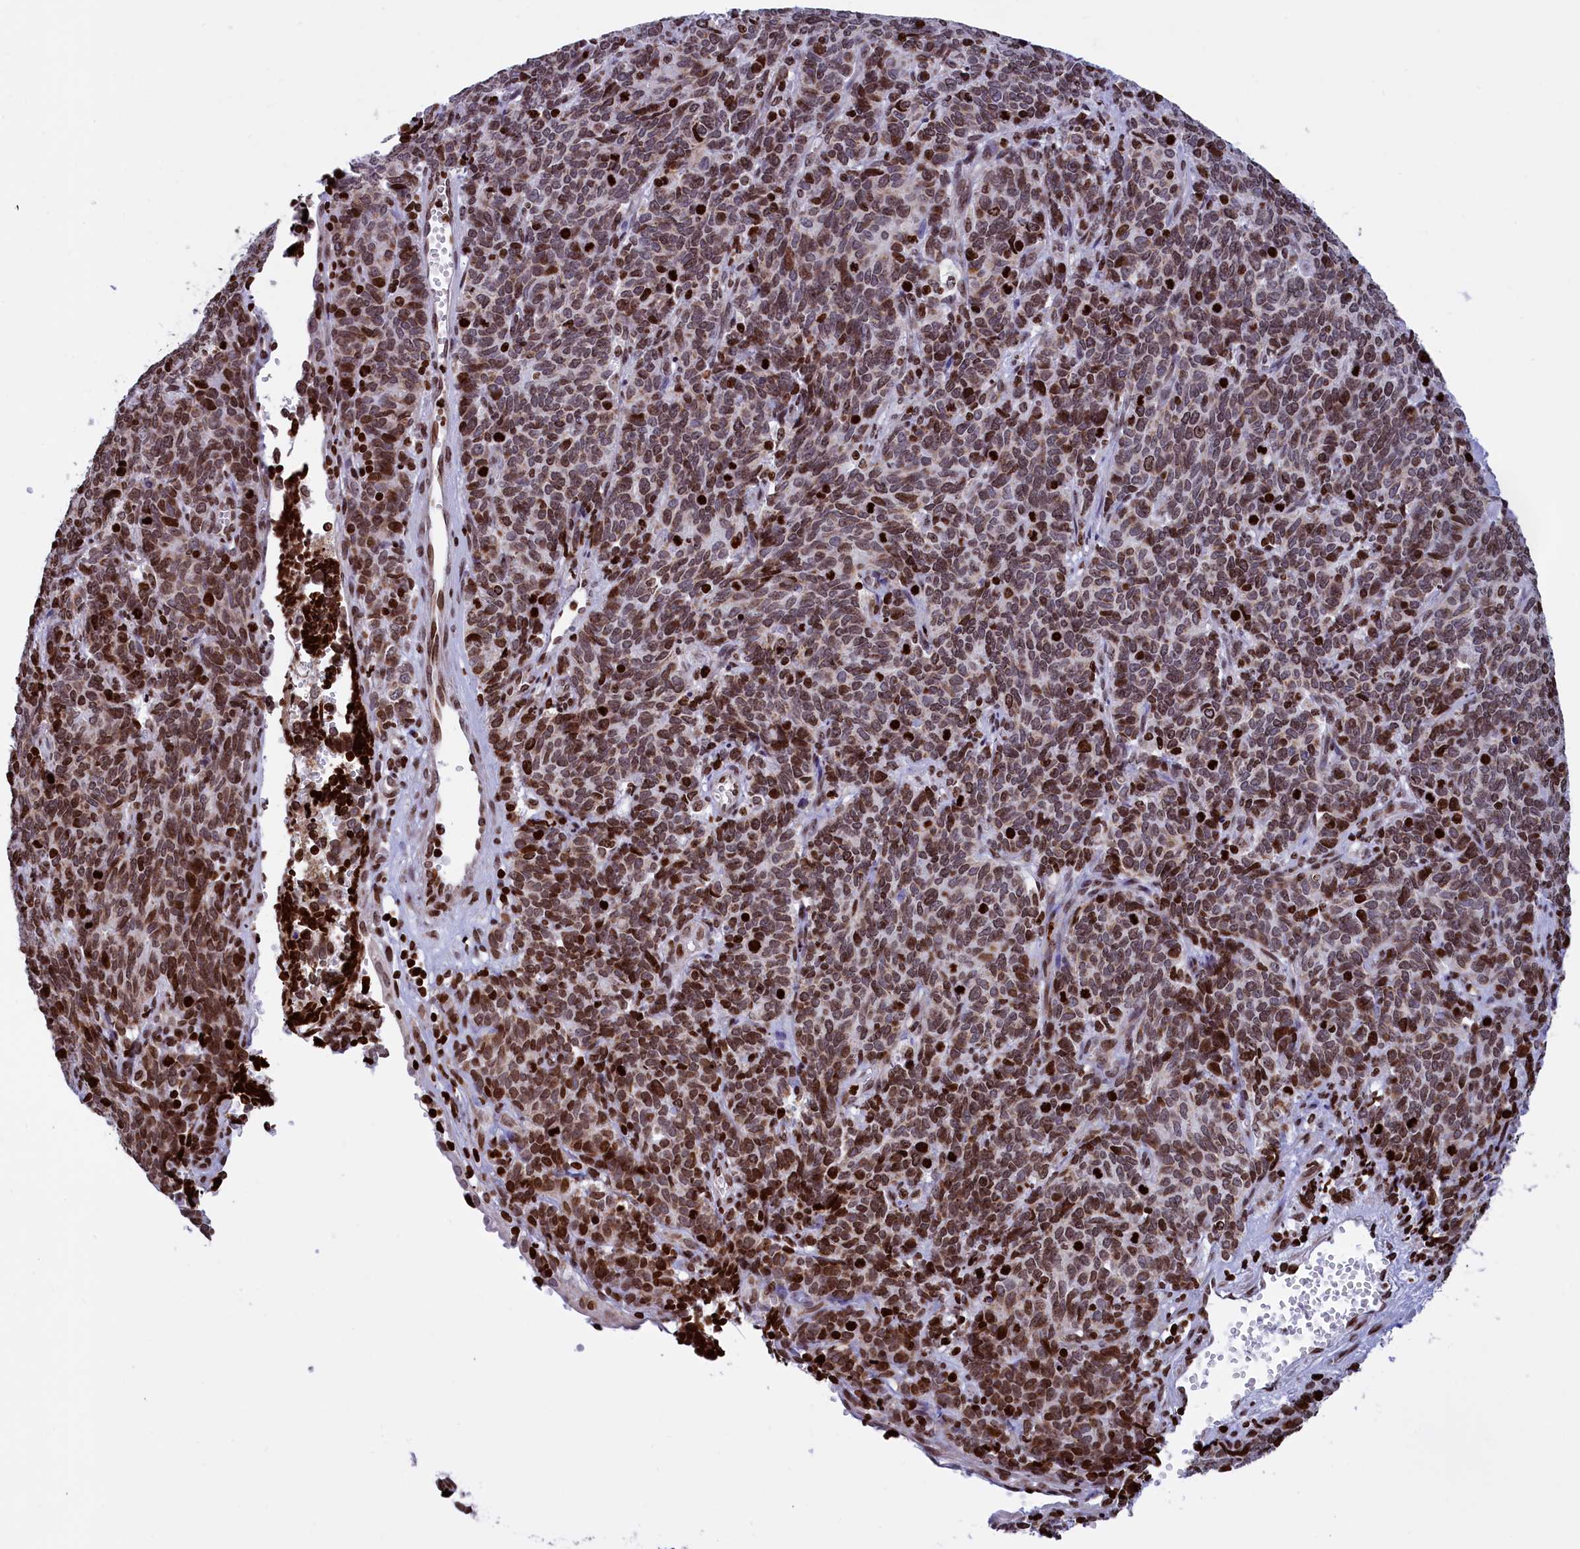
{"staining": {"intensity": "moderate", "quantity": ">75%", "location": "nuclear"}, "tissue": "cervical cancer", "cell_type": "Tumor cells", "image_type": "cancer", "snomed": [{"axis": "morphology", "description": "Squamous cell carcinoma, NOS"}, {"axis": "topography", "description": "Cervix"}], "caption": "Immunohistochemistry (IHC) micrograph of cervical squamous cell carcinoma stained for a protein (brown), which reveals medium levels of moderate nuclear expression in about >75% of tumor cells.", "gene": "TIMM29", "patient": {"sex": "female", "age": 60}}